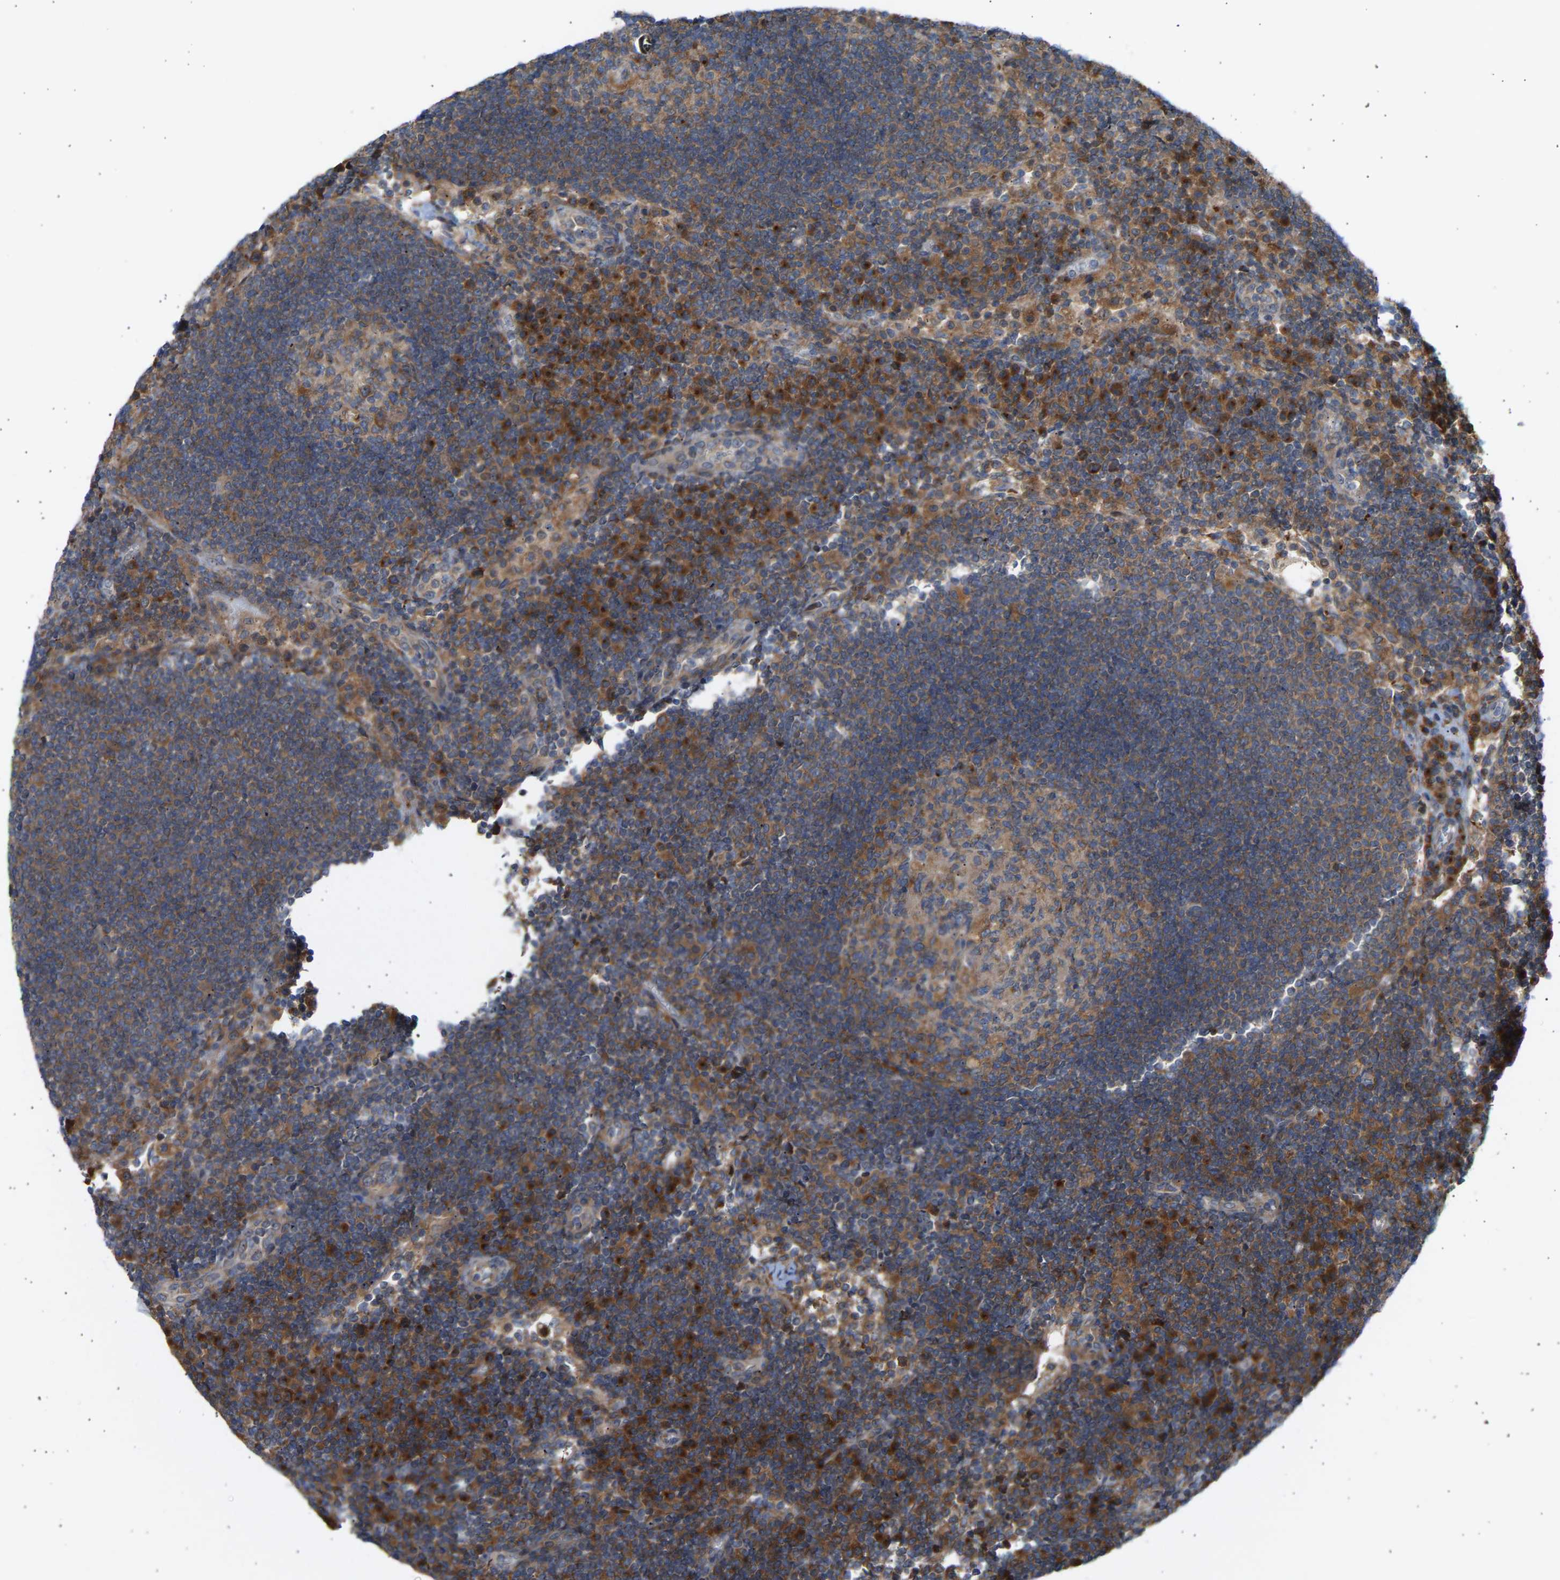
{"staining": {"intensity": "moderate", "quantity": ">75%", "location": "cytoplasmic/membranous"}, "tissue": "lymph node", "cell_type": "Germinal center cells", "image_type": "normal", "snomed": [{"axis": "morphology", "description": "Normal tissue, NOS"}, {"axis": "topography", "description": "Lymph node"}], "caption": "Germinal center cells reveal moderate cytoplasmic/membranous positivity in about >75% of cells in unremarkable lymph node. The protein is stained brown, and the nuclei are stained in blue (DAB IHC with brightfield microscopy, high magnification).", "gene": "GCN1", "patient": {"sex": "female", "age": 53}}